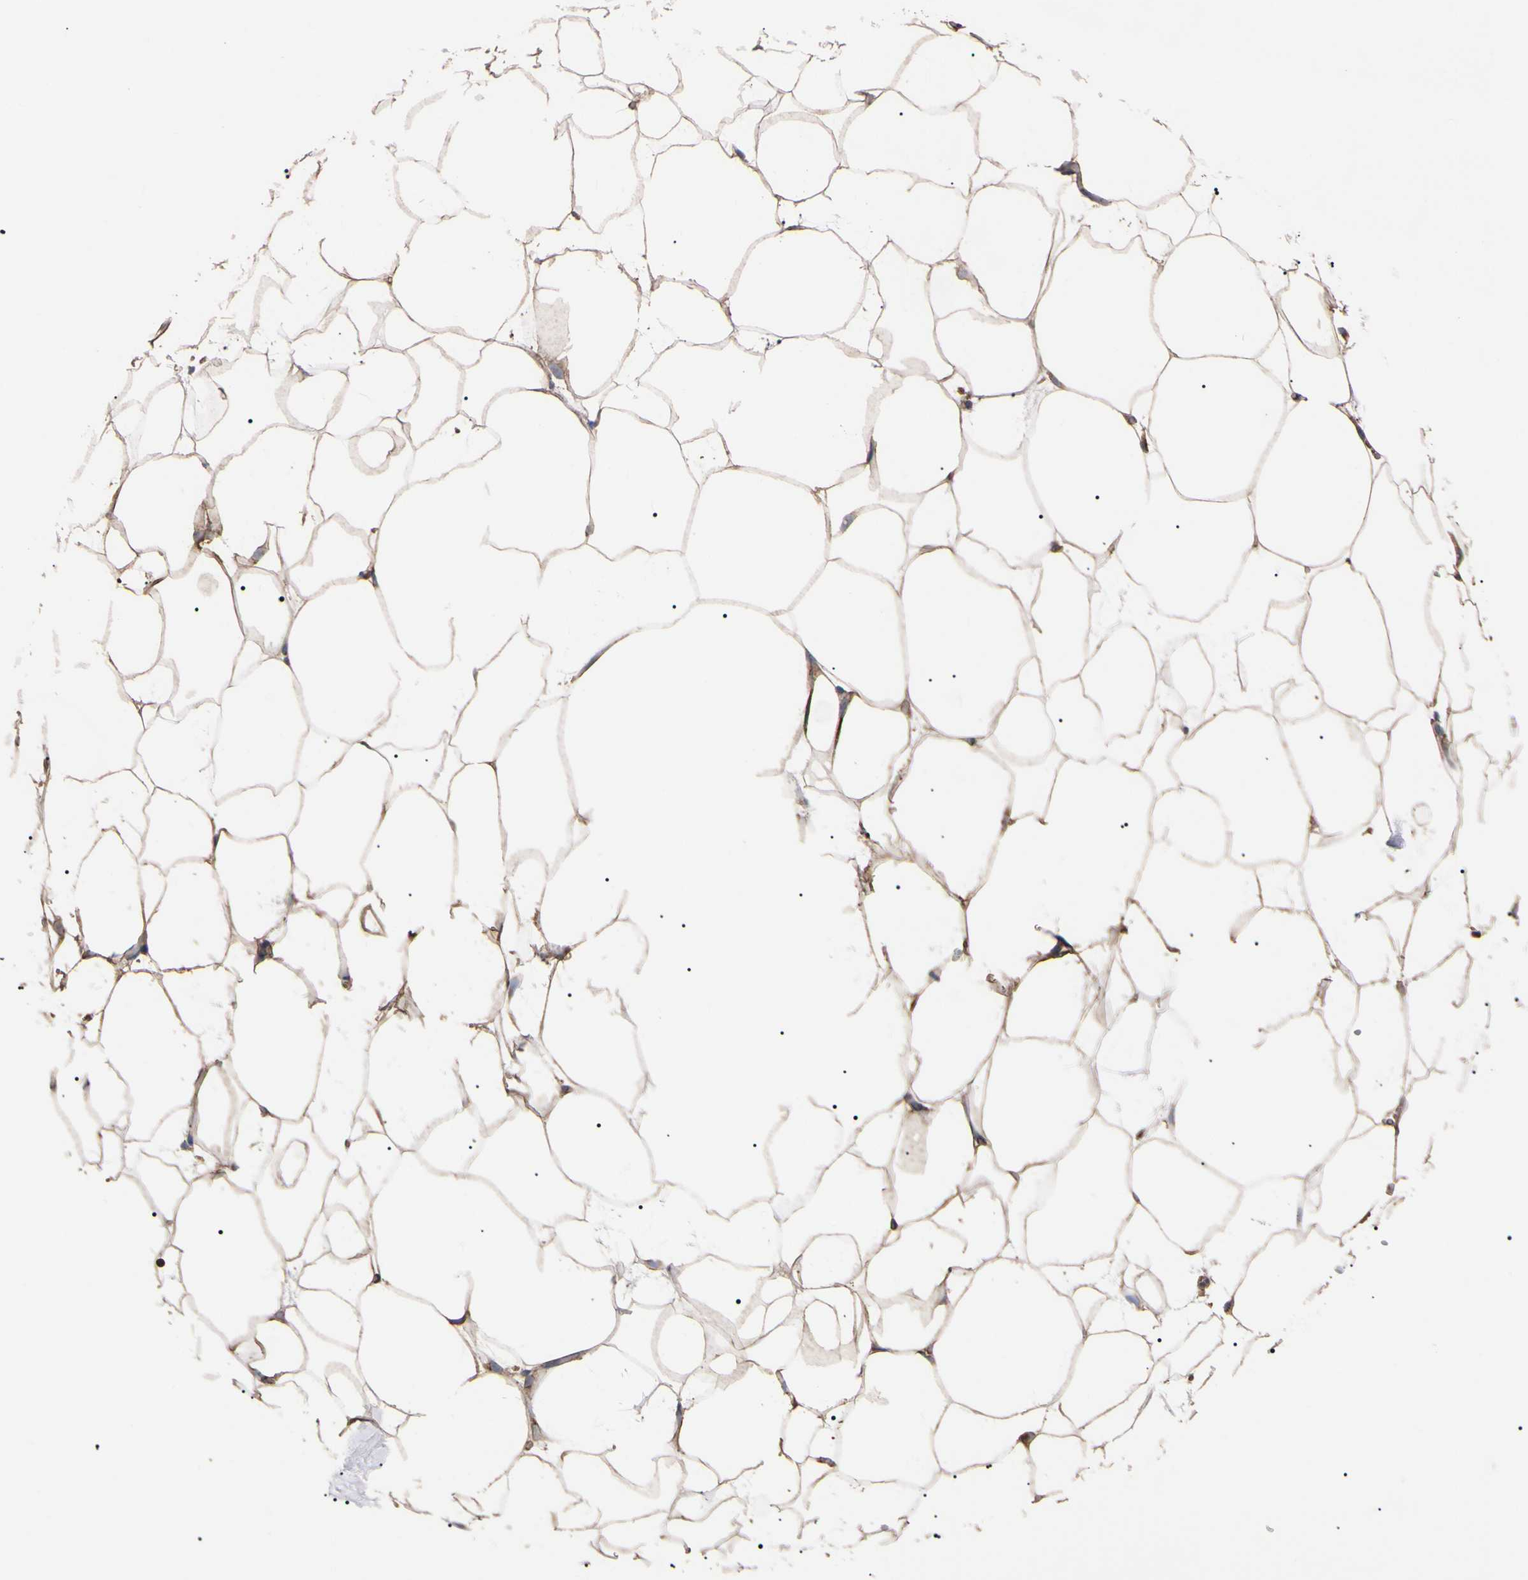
{"staining": {"intensity": "moderate", "quantity": ">75%", "location": "cytoplasmic/membranous"}, "tissue": "adipose tissue", "cell_type": "Adipocytes", "image_type": "normal", "snomed": [{"axis": "morphology", "description": "Normal tissue, NOS"}, {"axis": "topography", "description": "Breast"}, {"axis": "topography", "description": "Adipose tissue"}], "caption": "About >75% of adipocytes in benign human adipose tissue display moderate cytoplasmic/membranous protein positivity as visualized by brown immunohistochemical staining.", "gene": "PRKACA", "patient": {"sex": "female", "age": 25}}